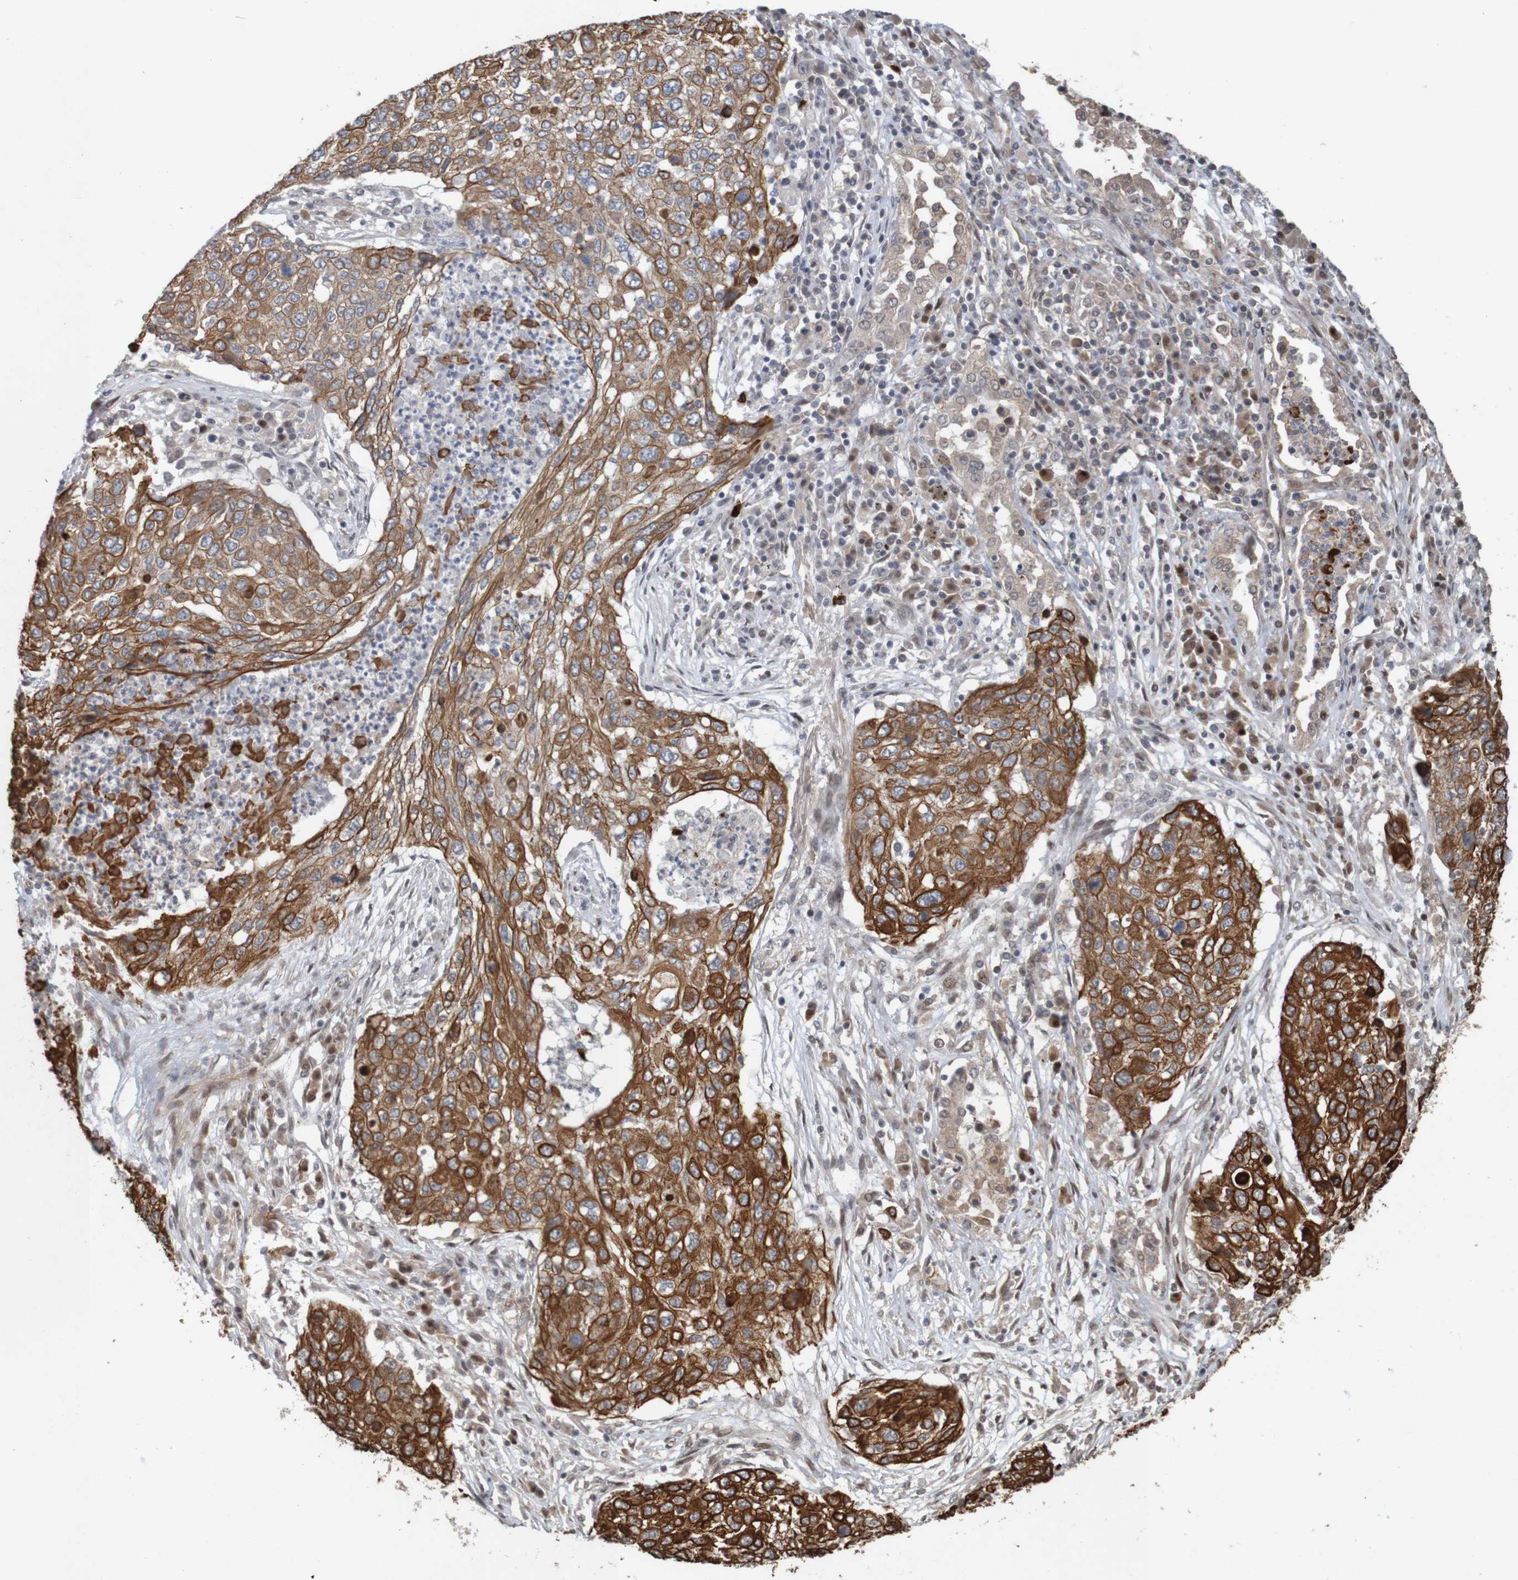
{"staining": {"intensity": "strong", "quantity": ">75%", "location": "cytoplasmic/membranous"}, "tissue": "lung cancer", "cell_type": "Tumor cells", "image_type": "cancer", "snomed": [{"axis": "morphology", "description": "Squamous cell carcinoma, NOS"}, {"axis": "topography", "description": "Lung"}], "caption": "Lung squamous cell carcinoma tissue displays strong cytoplasmic/membranous positivity in about >75% of tumor cells, visualized by immunohistochemistry.", "gene": "ARHGEF11", "patient": {"sex": "female", "age": 63}}